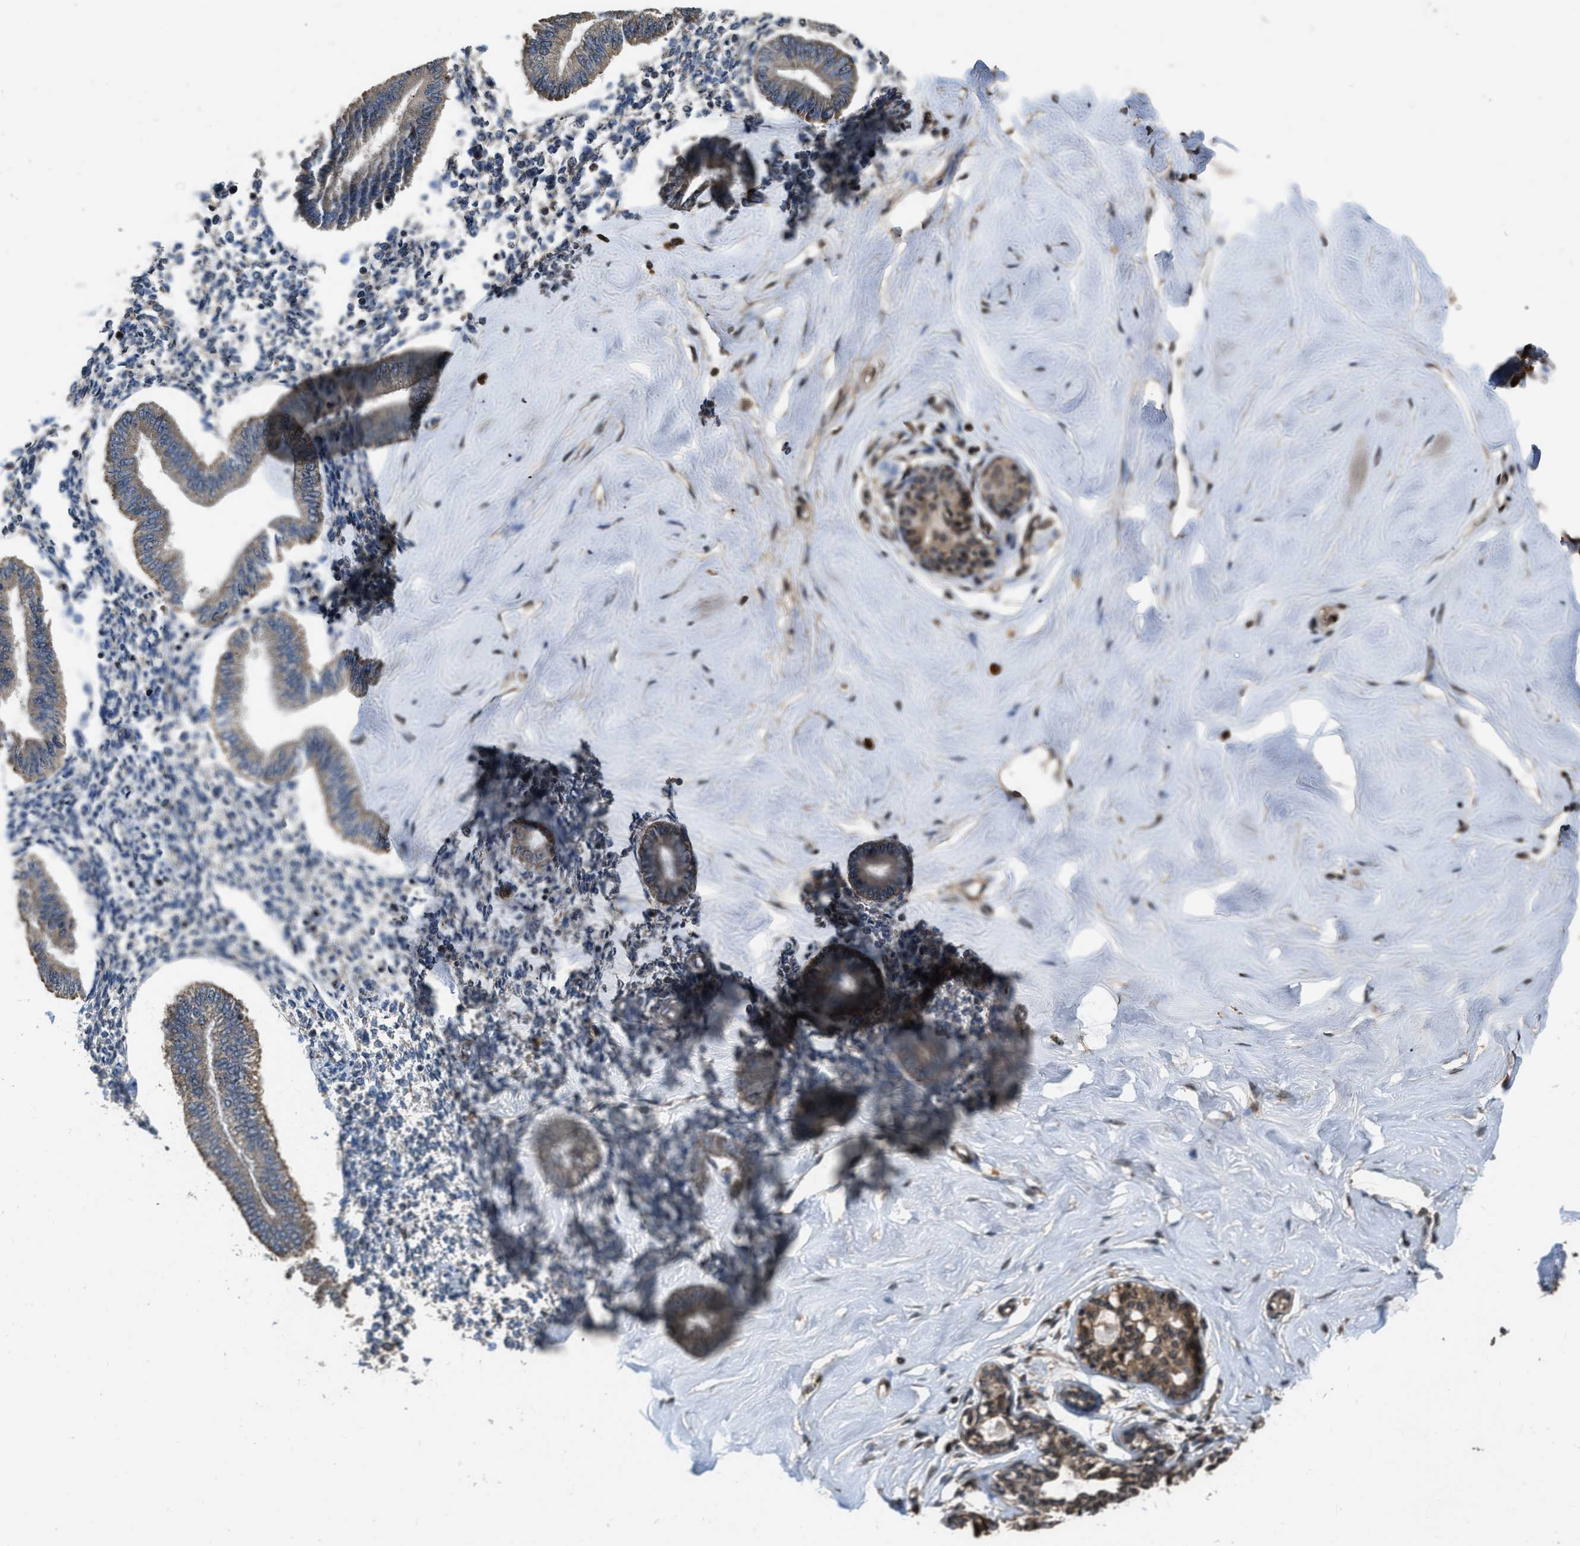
{"staining": {"intensity": "weak", "quantity": "25%-75%", "location": "cytoplasmic/membranous,nuclear"}, "tissue": "endometrium", "cell_type": "Cells in endometrial stroma", "image_type": "normal", "snomed": [{"axis": "morphology", "description": "Normal tissue, NOS"}, {"axis": "topography", "description": "Endometrium"}], "caption": "Brown immunohistochemical staining in benign endometrium shows weak cytoplasmic/membranous,nuclear expression in approximately 25%-75% of cells in endometrial stroma.", "gene": "DENND6B", "patient": {"sex": "female", "age": 50}}